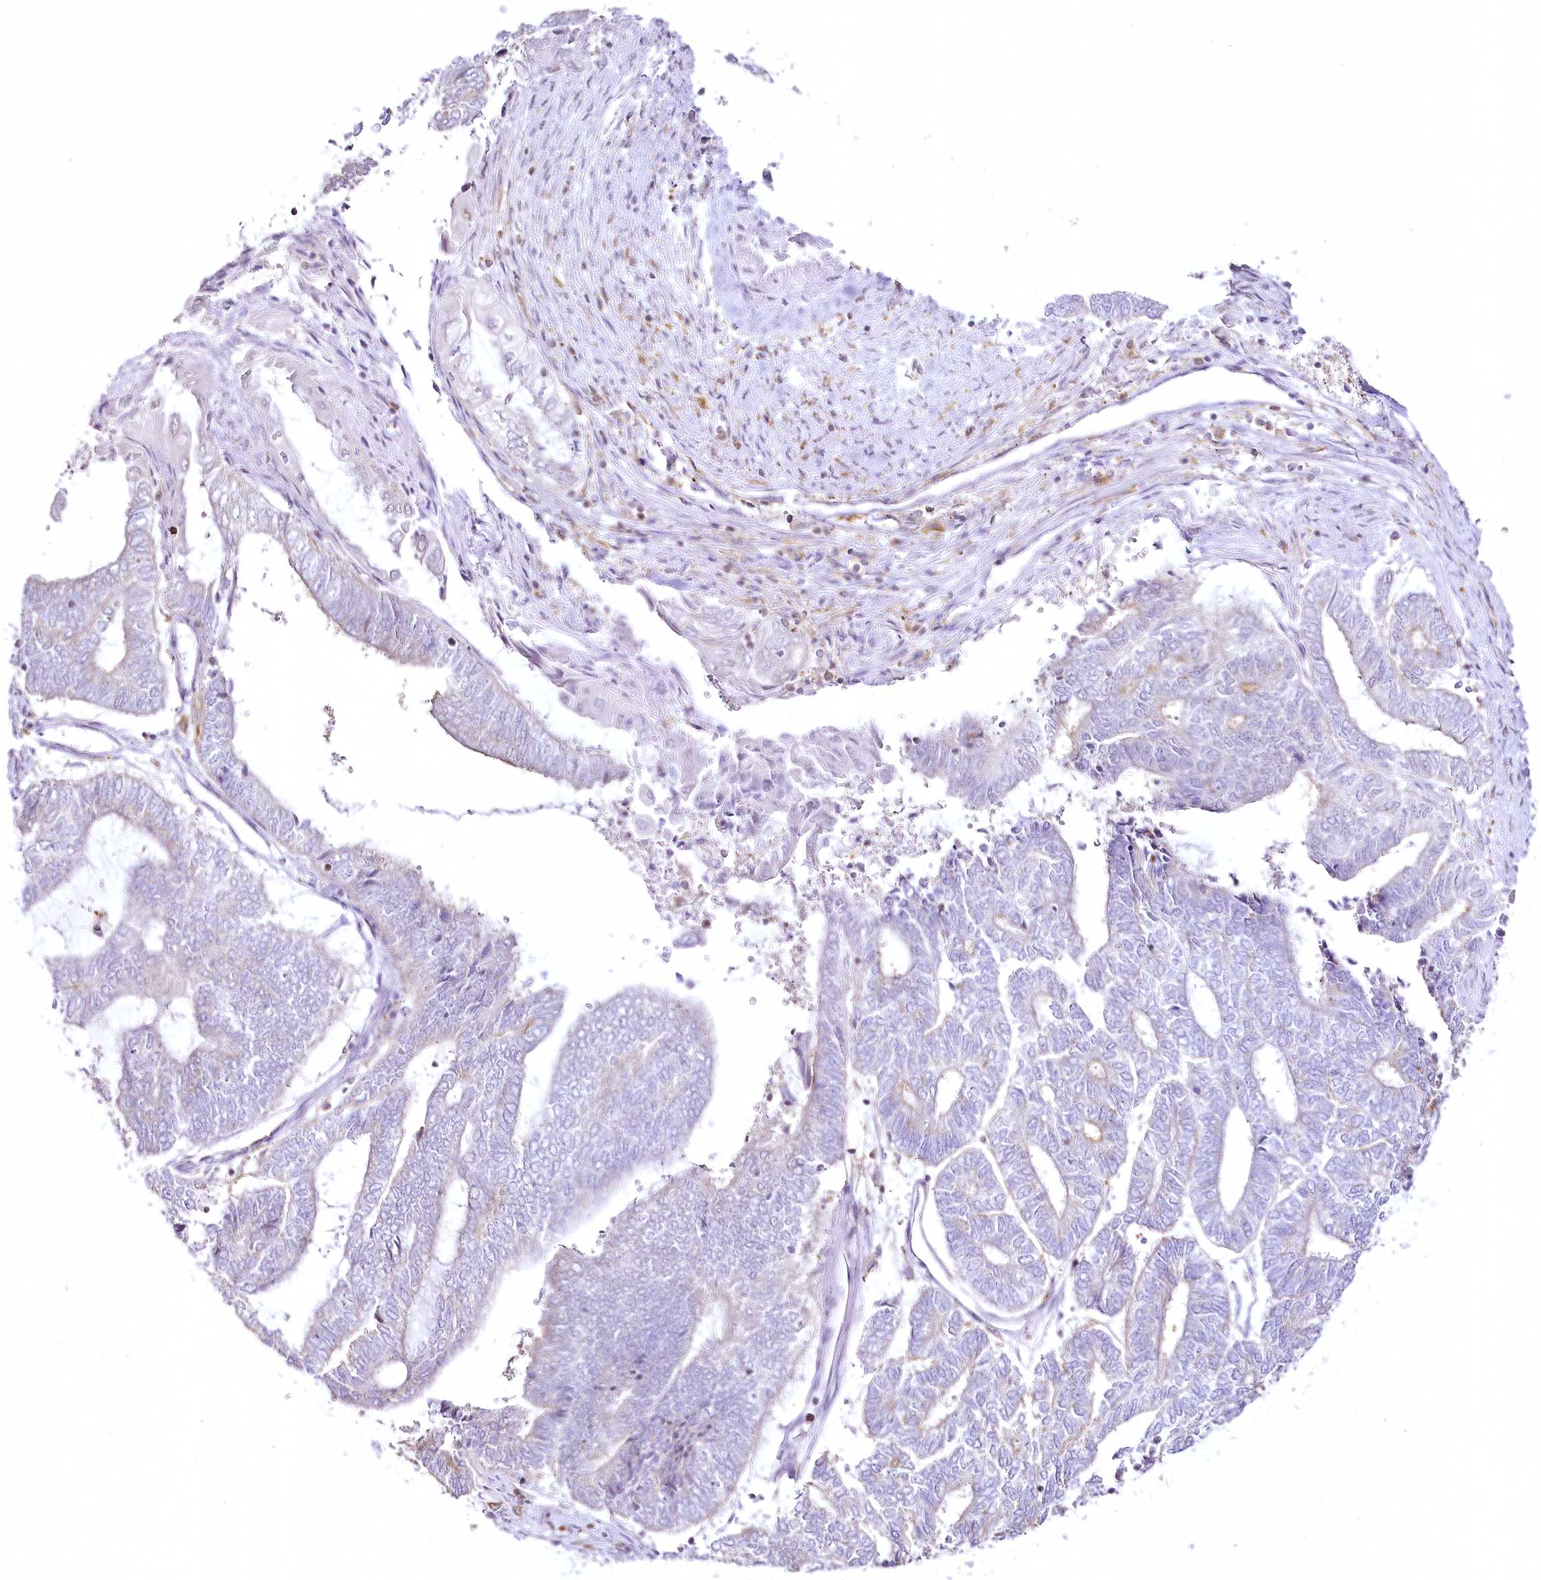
{"staining": {"intensity": "negative", "quantity": "none", "location": "none"}, "tissue": "endometrial cancer", "cell_type": "Tumor cells", "image_type": "cancer", "snomed": [{"axis": "morphology", "description": "Adenocarcinoma, NOS"}, {"axis": "topography", "description": "Uterus"}, {"axis": "topography", "description": "Endometrium"}], "caption": "Micrograph shows no protein staining in tumor cells of endometrial cancer (adenocarcinoma) tissue. (DAB (3,3'-diaminobenzidine) immunohistochemistry (IHC) with hematoxylin counter stain).", "gene": "DOCK2", "patient": {"sex": "female", "age": 70}}